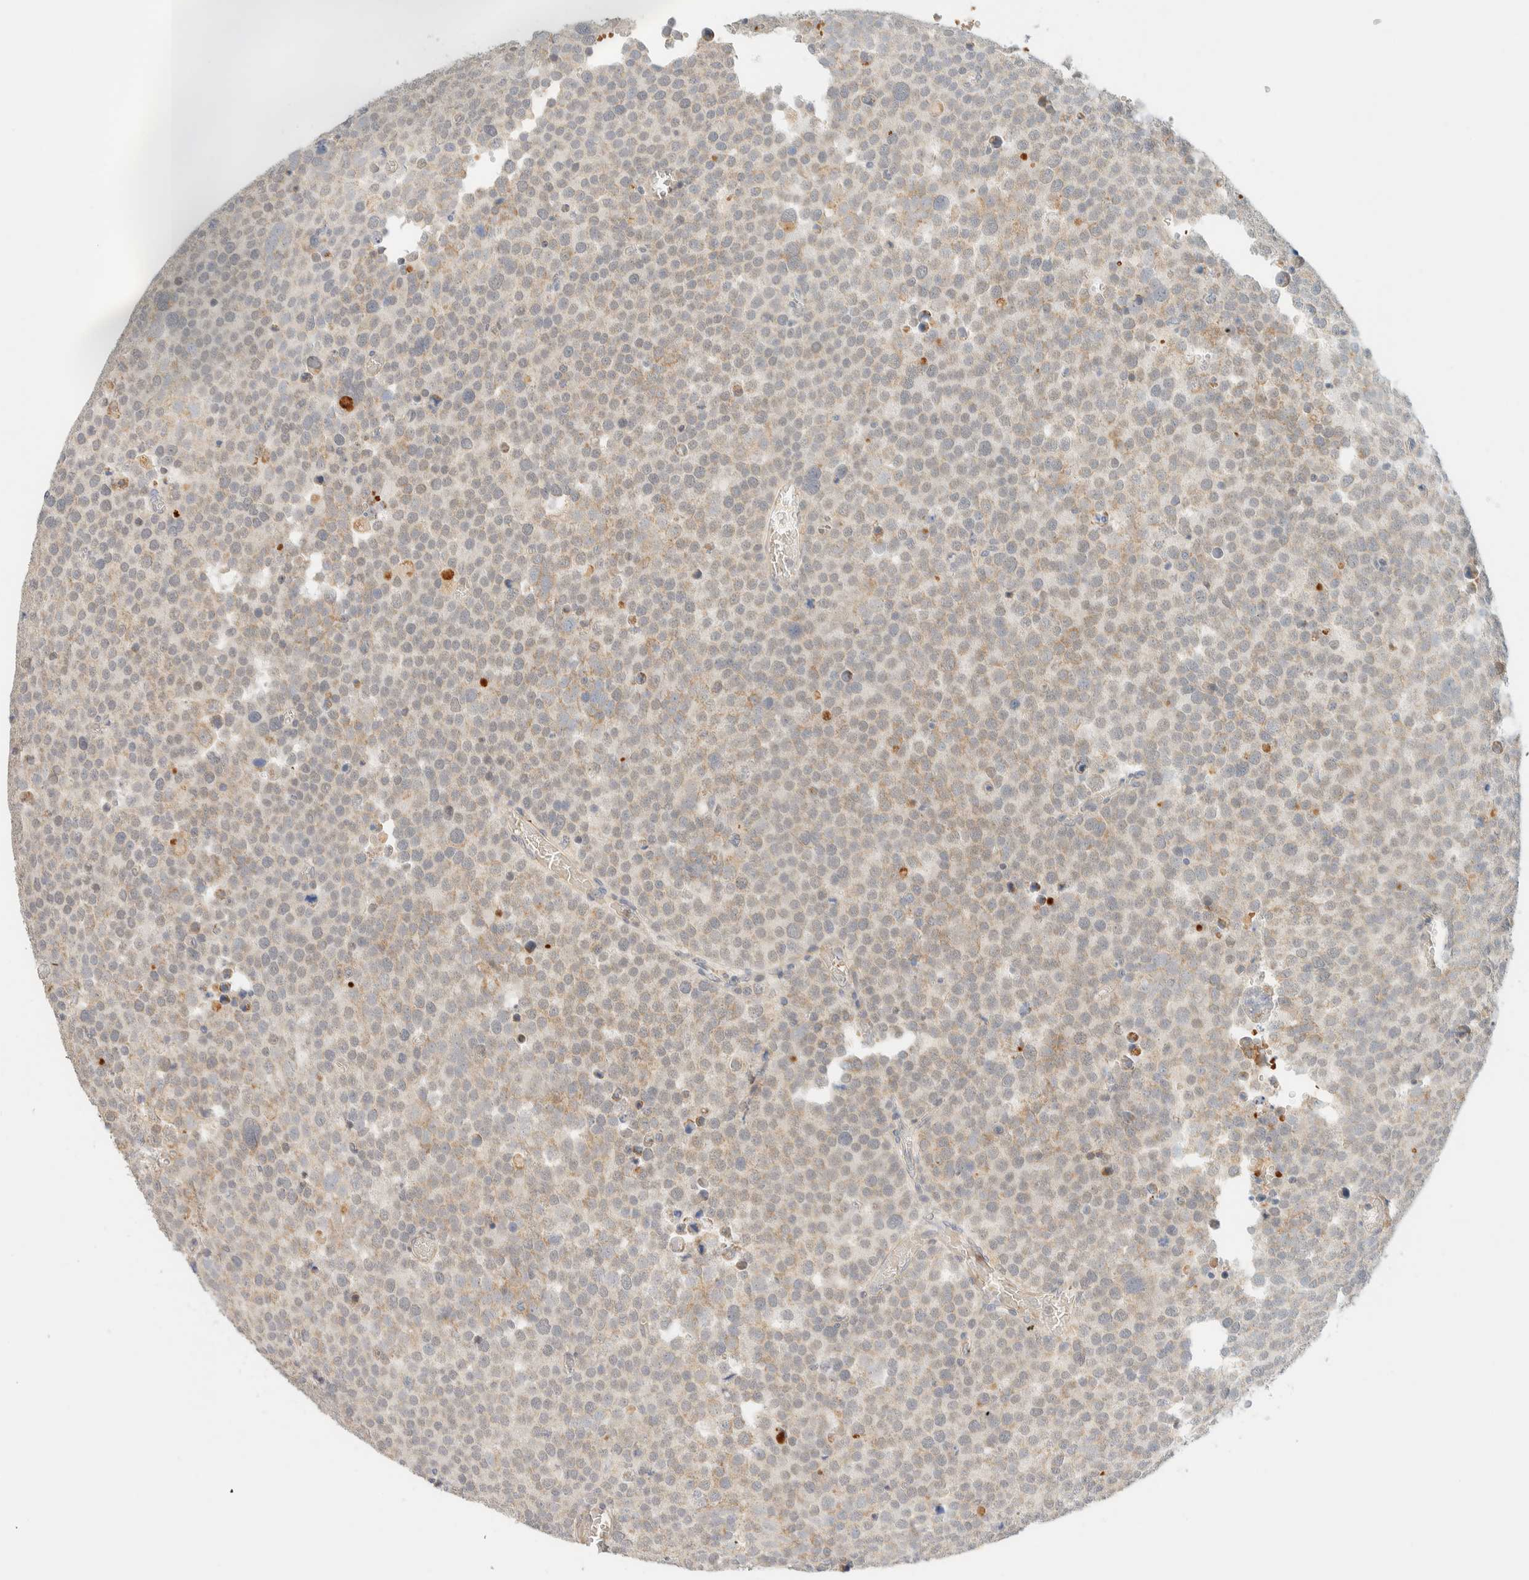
{"staining": {"intensity": "weak", "quantity": "25%-75%", "location": "cytoplasmic/membranous"}, "tissue": "testis cancer", "cell_type": "Tumor cells", "image_type": "cancer", "snomed": [{"axis": "morphology", "description": "Seminoma, NOS"}, {"axis": "topography", "description": "Testis"}], "caption": "Tumor cells demonstrate low levels of weak cytoplasmic/membranous expression in approximately 25%-75% of cells in testis cancer (seminoma).", "gene": "TNK1", "patient": {"sex": "male", "age": 71}}